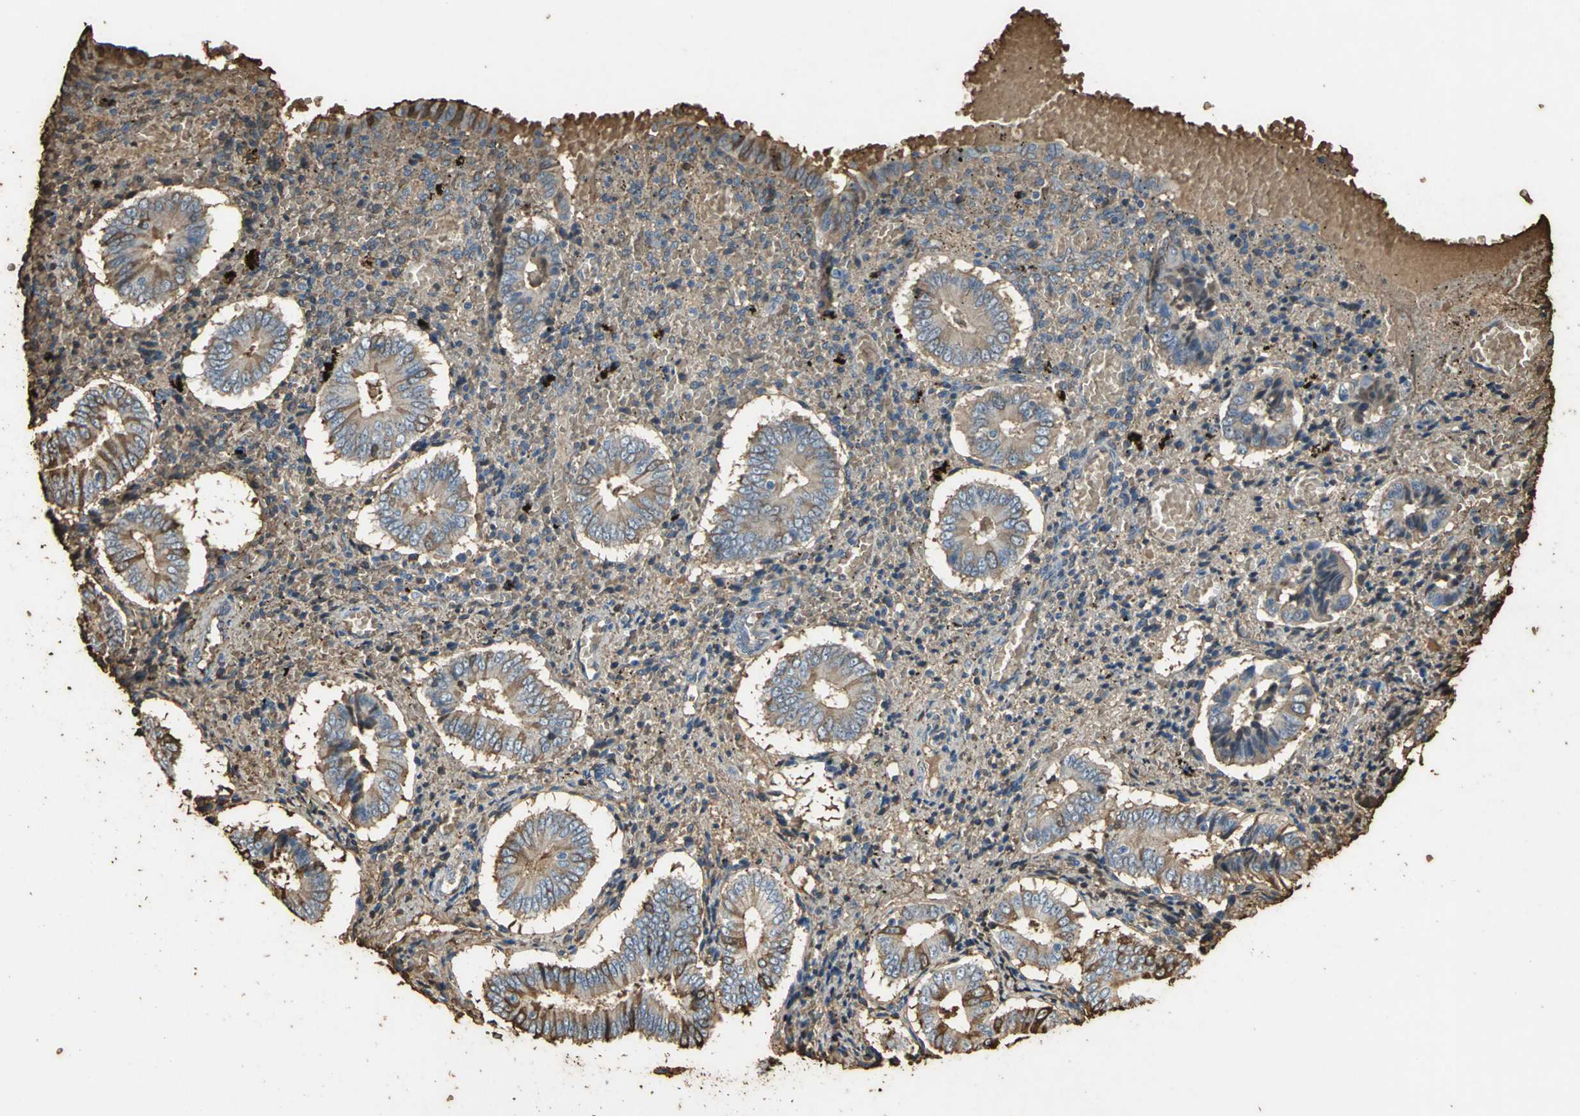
{"staining": {"intensity": "moderate", "quantity": "<25%", "location": "cytoplasmic/membranous"}, "tissue": "endometrium", "cell_type": "Cells in endometrial stroma", "image_type": "normal", "snomed": [{"axis": "morphology", "description": "Normal tissue, NOS"}, {"axis": "topography", "description": "Endometrium"}], "caption": "Immunohistochemical staining of normal human endometrium displays moderate cytoplasmic/membranous protein expression in about <25% of cells in endometrial stroma.", "gene": "TREM1", "patient": {"sex": "female", "age": 42}}